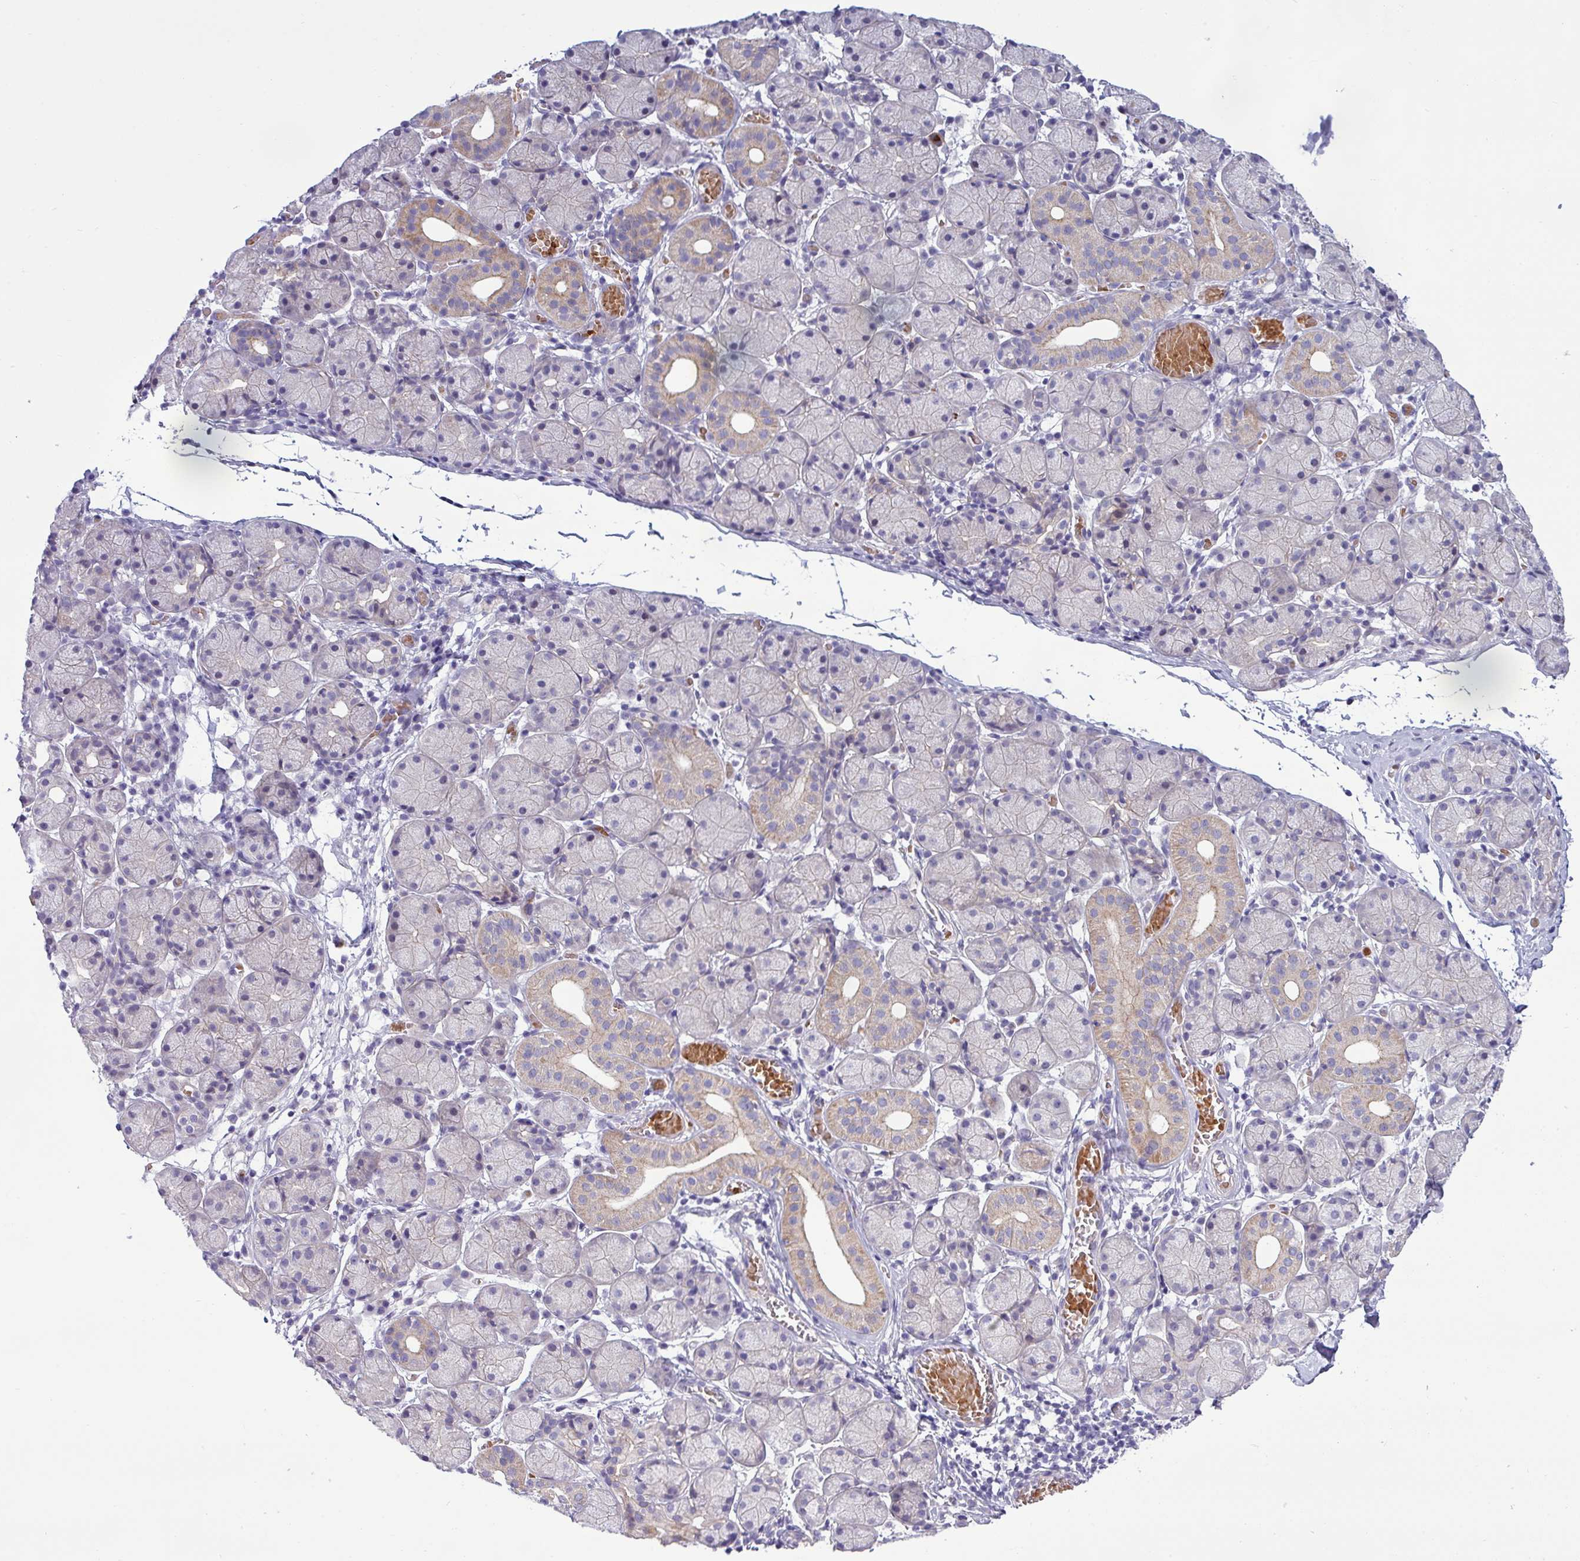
{"staining": {"intensity": "moderate", "quantity": "<25%", "location": "cytoplasmic/membranous"}, "tissue": "salivary gland", "cell_type": "Glandular cells", "image_type": "normal", "snomed": [{"axis": "morphology", "description": "Normal tissue, NOS"}, {"axis": "topography", "description": "Salivary gland"}], "caption": "Immunohistochemistry of benign human salivary gland demonstrates low levels of moderate cytoplasmic/membranous expression in about <25% of glandular cells.", "gene": "ACAP3", "patient": {"sex": "female", "age": 24}}